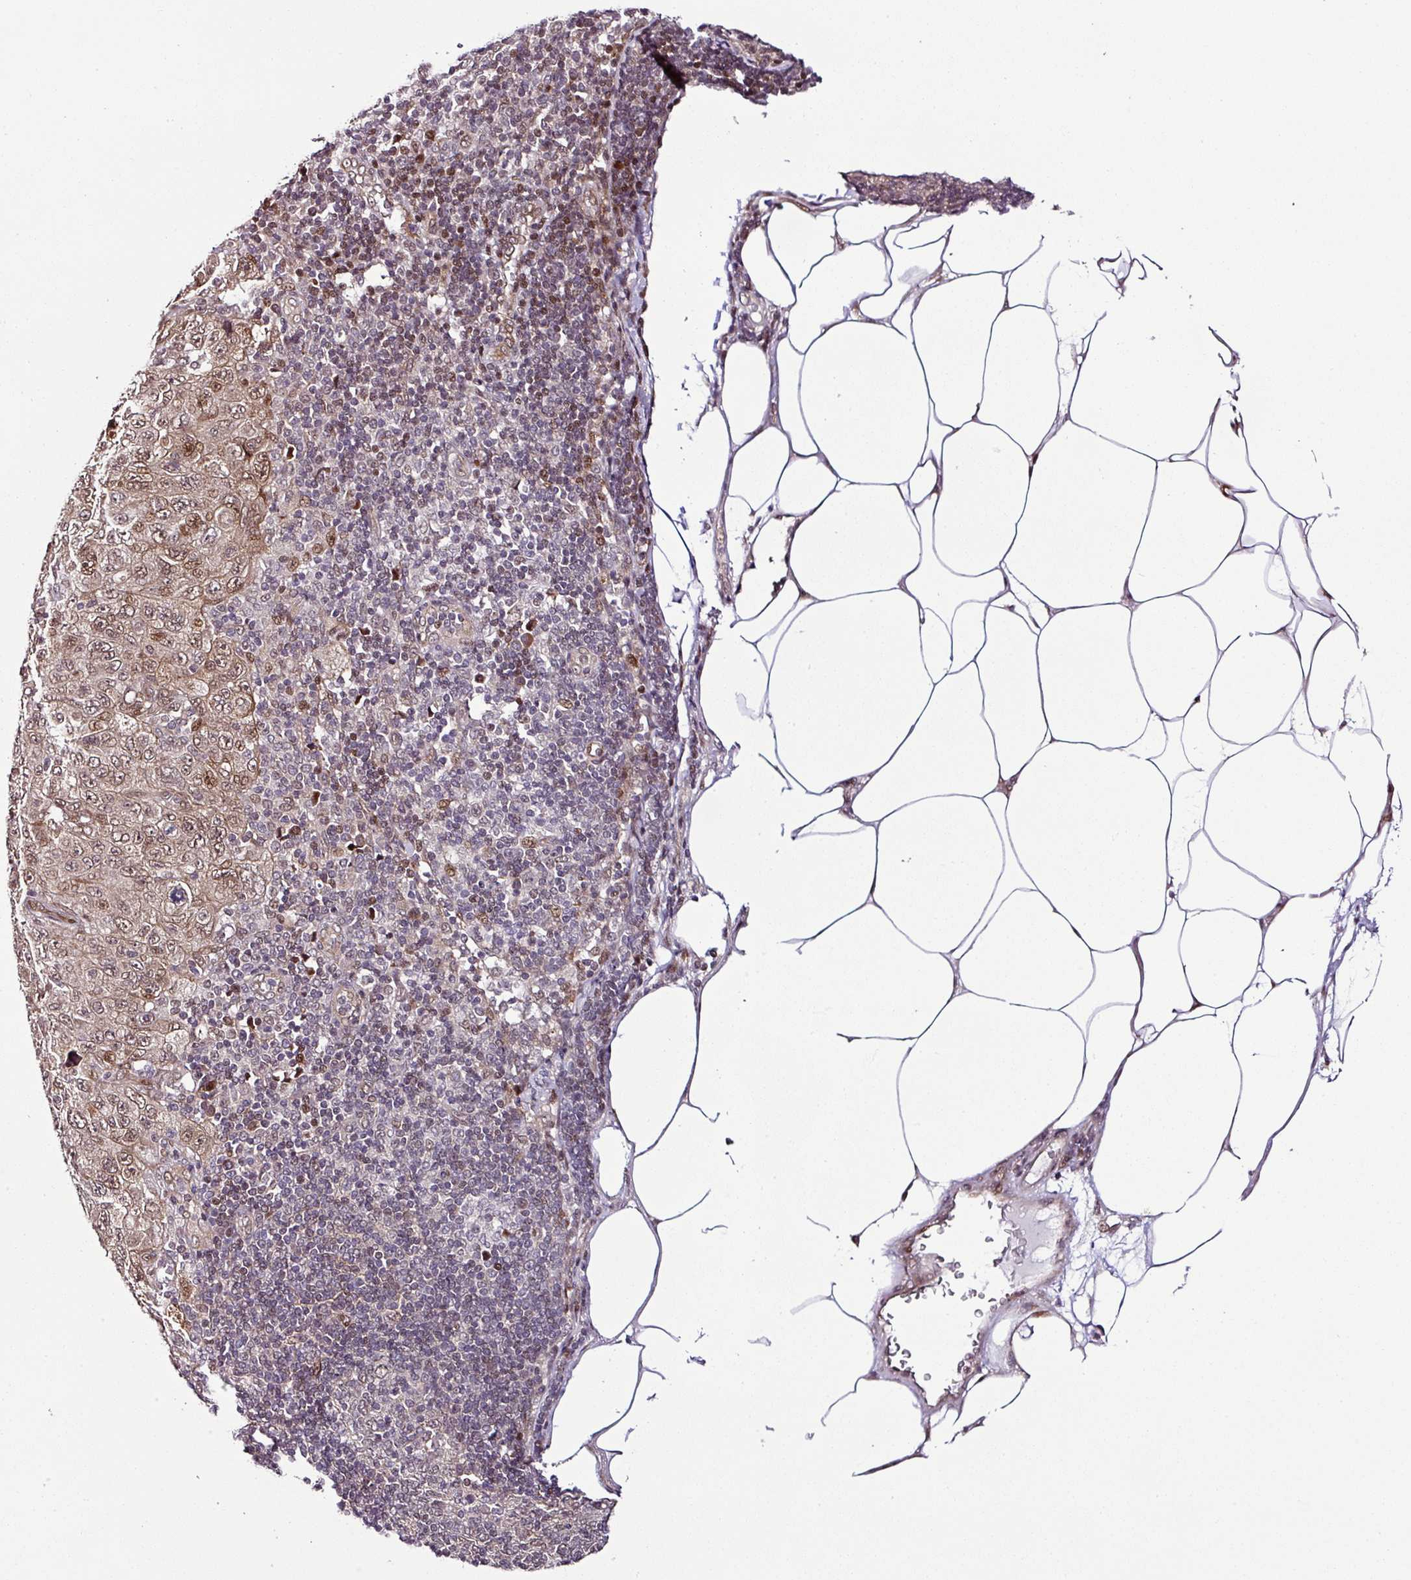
{"staining": {"intensity": "weak", "quantity": ">75%", "location": "nuclear"}, "tissue": "pancreatic cancer", "cell_type": "Tumor cells", "image_type": "cancer", "snomed": [{"axis": "morphology", "description": "Adenocarcinoma, NOS"}, {"axis": "topography", "description": "Pancreas"}], "caption": "Protein staining demonstrates weak nuclear expression in about >75% of tumor cells in pancreatic adenocarcinoma.", "gene": "COPRS", "patient": {"sex": "male", "age": 68}}